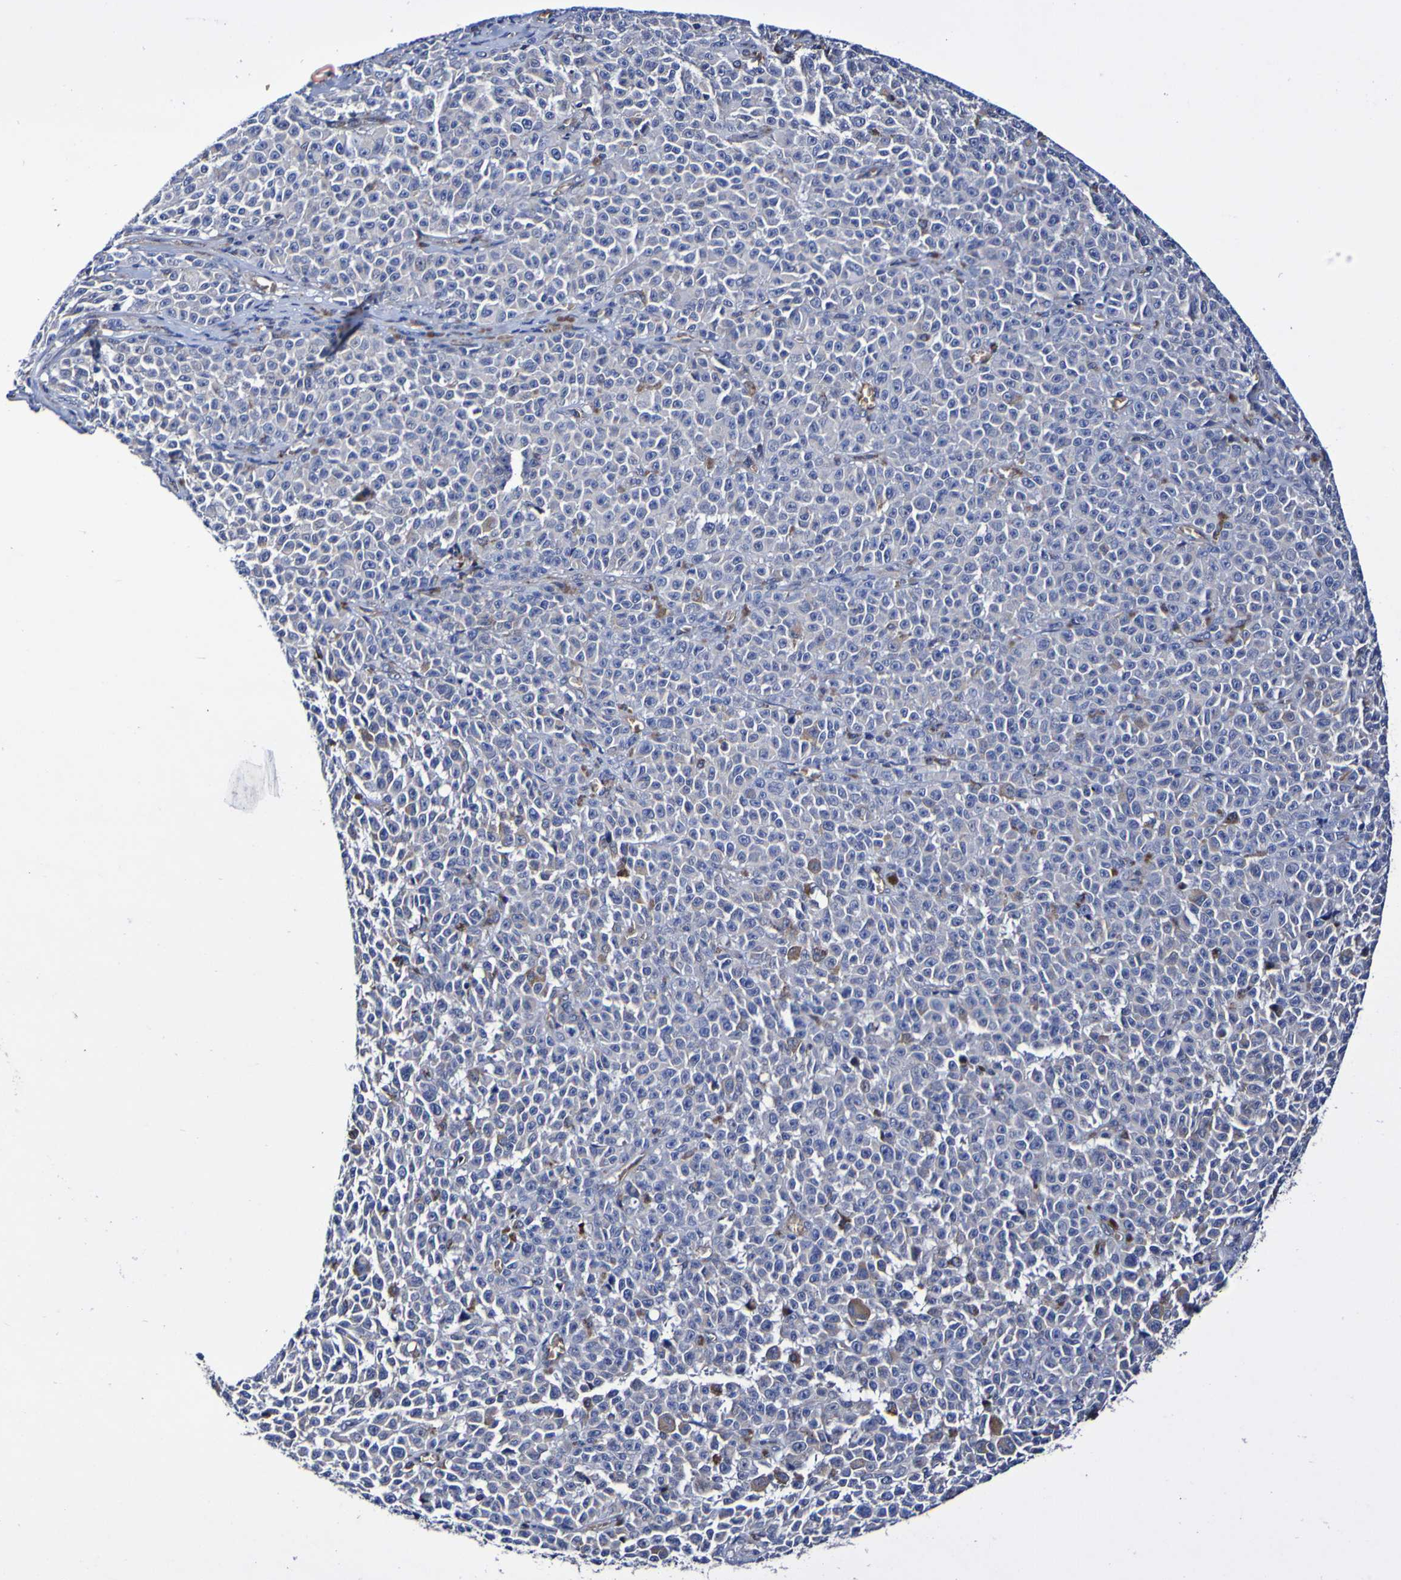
{"staining": {"intensity": "negative", "quantity": "none", "location": "none"}, "tissue": "melanoma", "cell_type": "Tumor cells", "image_type": "cancer", "snomed": [{"axis": "morphology", "description": "Malignant melanoma, NOS"}, {"axis": "topography", "description": "Skin"}], "caption": "Immunohistochemistry of human malignant melanoma reveals no staining in tumor cells.", "gene": "WNT4", "patient": {"sex": "female", "age": 82}}